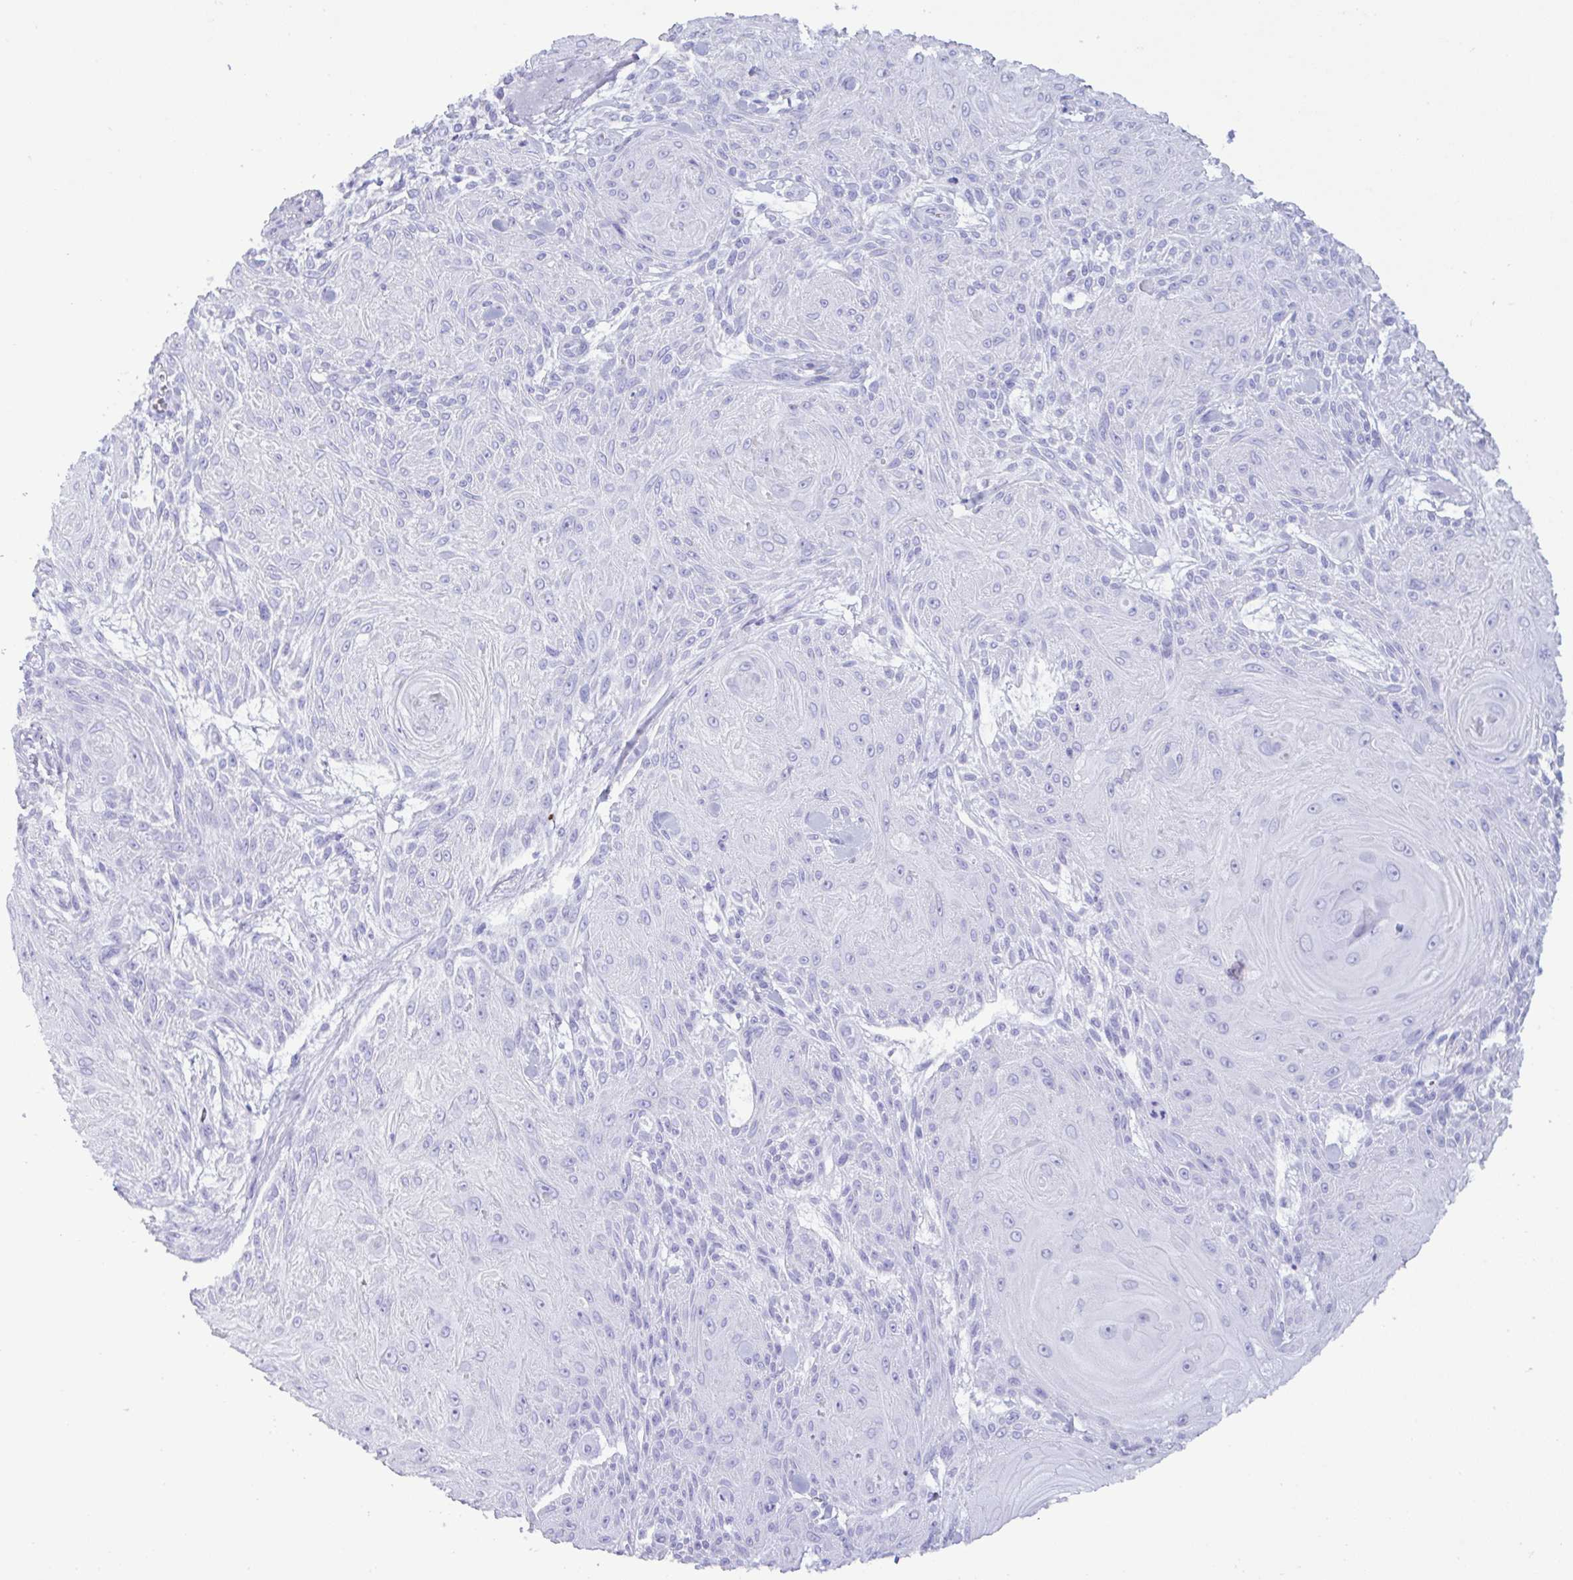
{"staining": {"intensity": "negative", "quantity": "none", "location": "none"}, "tissue": "skin cancer", "cell_type": "Tumor cells", "image_type": "cancer", "snomed": [{"axis": "morphology", "description": "Squamous cell carcinoma, NOS"}, {"axis": "topography", "description": "Skin"}], "caption": "Squamous cell carcinoma (skin) was stained to show a protein in brown. There is no significant staining in tumor cells.", "gene": "MRGPRG", "patient": {"sex": "male", "age": 88}}